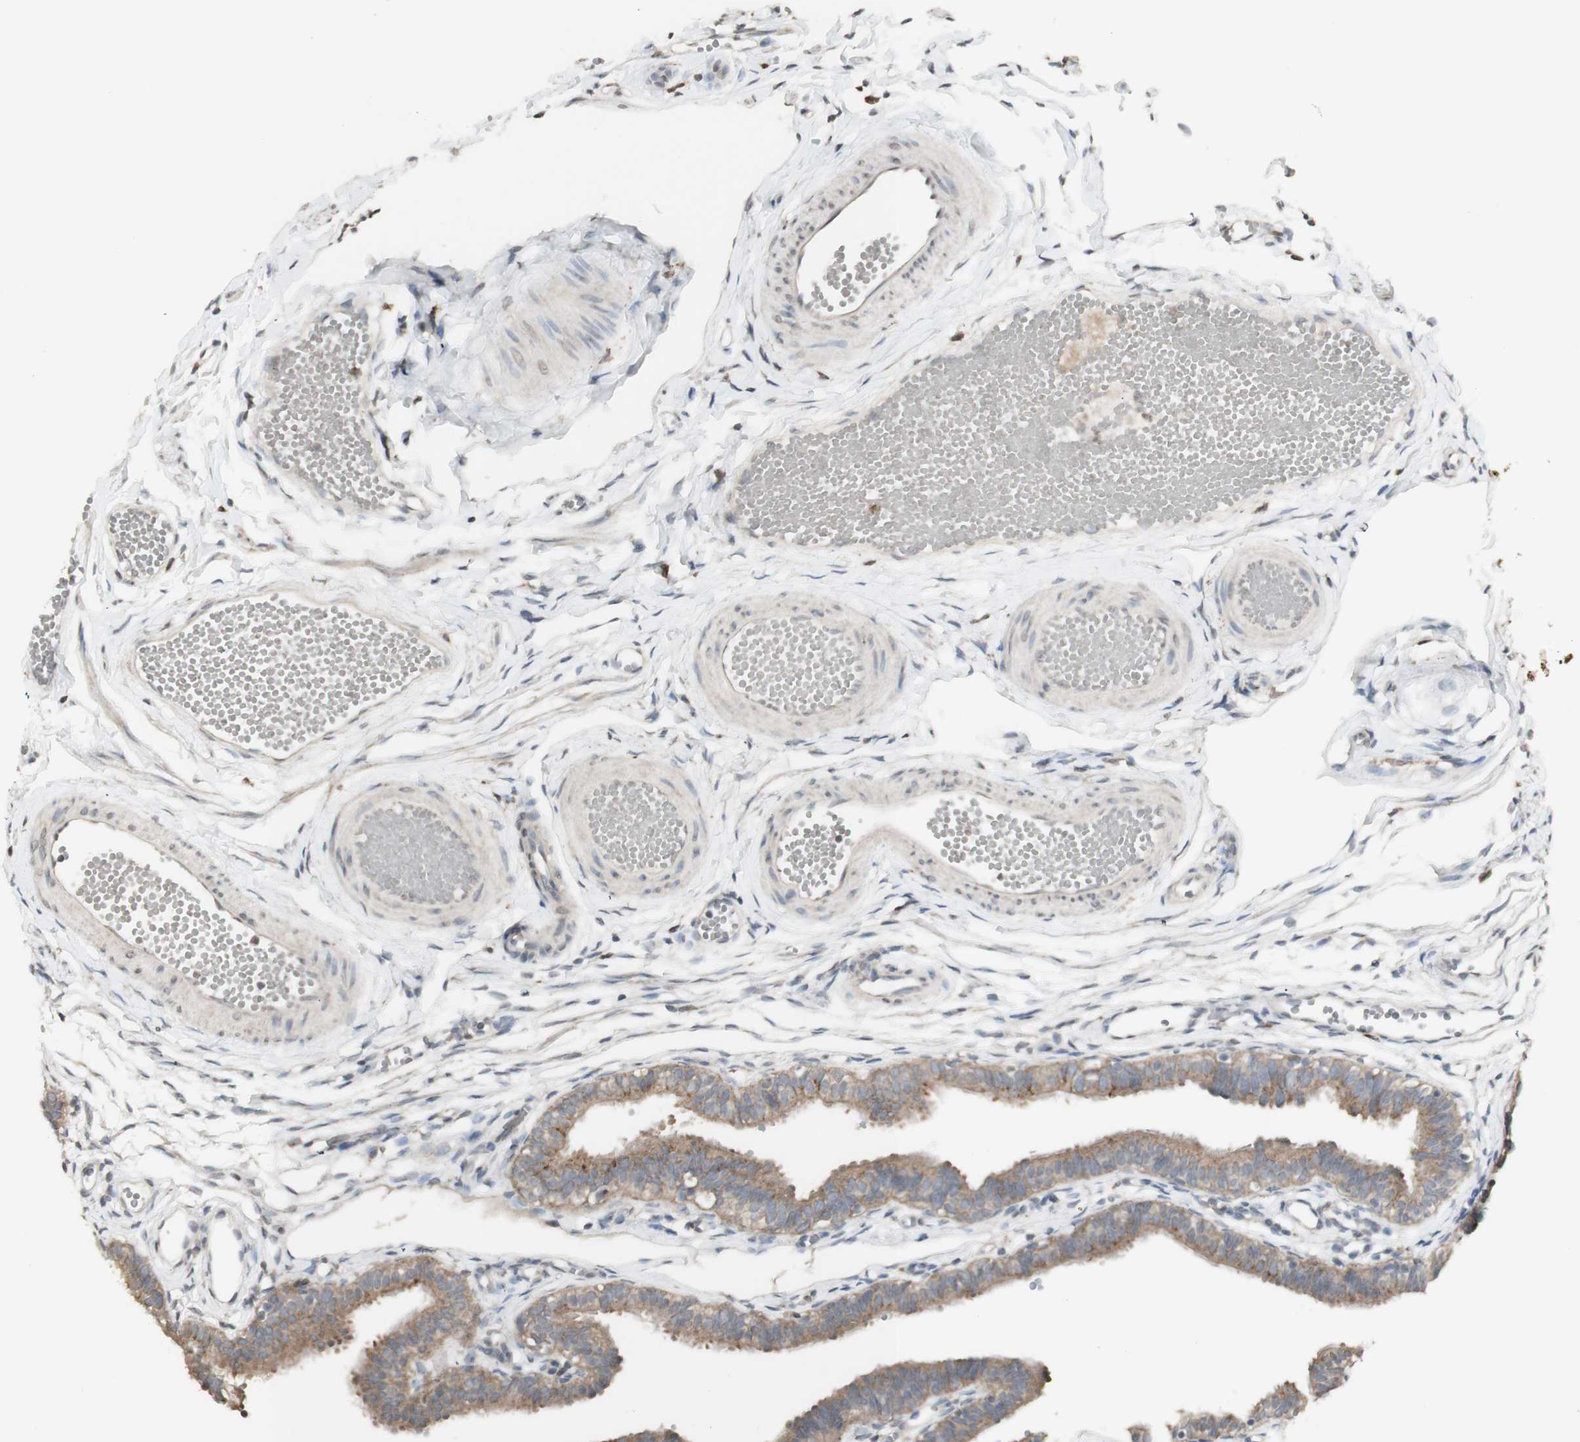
{"staining": {"intensity": "moderate", "quantity": ">75%", "location": "cytoplasmic/membranous"}, "tissue": "fallopian tube", "cell_type": "Glandular cells", "image_type": "normal", "snomed": [{"axis": "morphology", "description": "Normal tissue, NOS"}, {"axis": "topography", "description": "Fallopian tube"}, {"axis": "topography", "description": "Placenta"}], "caption": "A micrograph of fallopian tube stained for a protein shows moderate cytoplasmic/membranous brown staining in glandular cells. Immunohistochemistry stains the protein of interest in brown and the nuclei are stained blue.", "gene": "ATP6V1E1", "patient": {"sex": "female", "age": 34}}